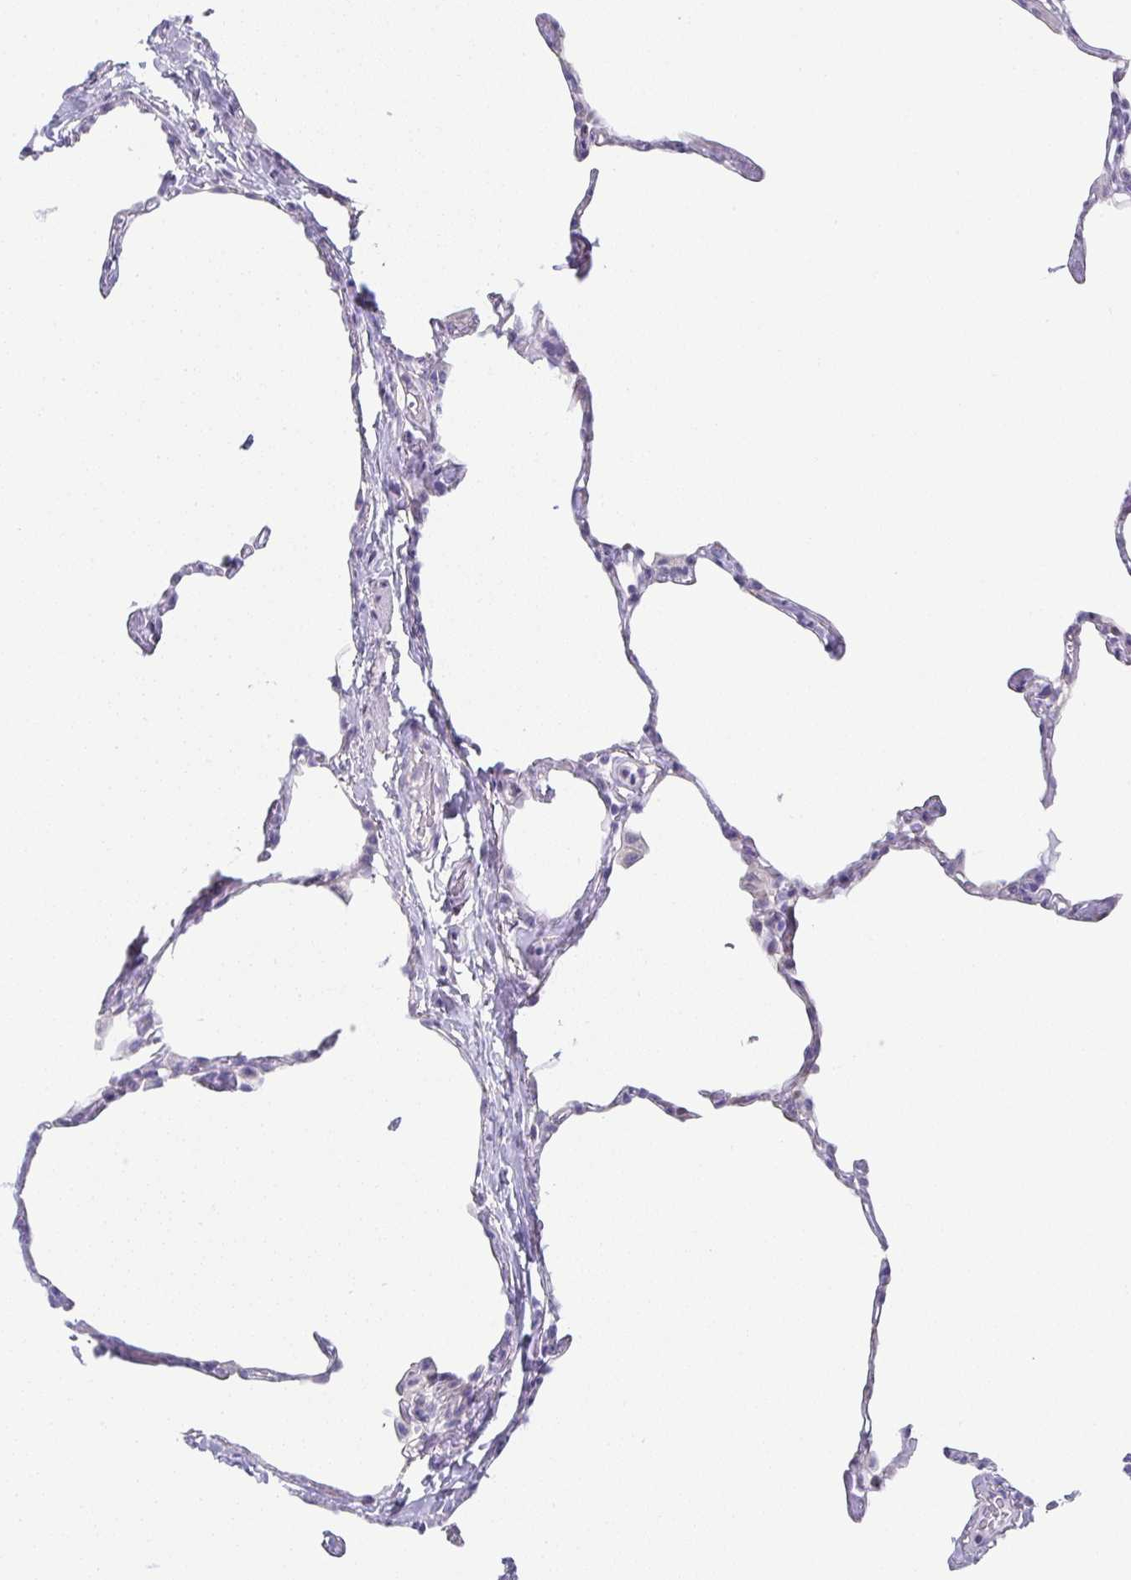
{"staining": {"intensity": "negative", "quantity": "none", "location": "none"}, "tissue": "lung", "cell_type": "Alveolar cells", "image_type": "normal", "snomed": [{"axis": "morphology", "description": "Normal tissue, NOS"}, {"axis": "topography", "description": "Lung"}], "caption": "An immunohistochemistry photomicrograph of unremarkable lung is shown. There is no staining in alveolar cells of lung. (DAB immunohistochemistry (IHC) visualized using brightfield microscopy, high magnification).", "gene": "RBP1", "patient": {"sex": "male", "age": 65}}